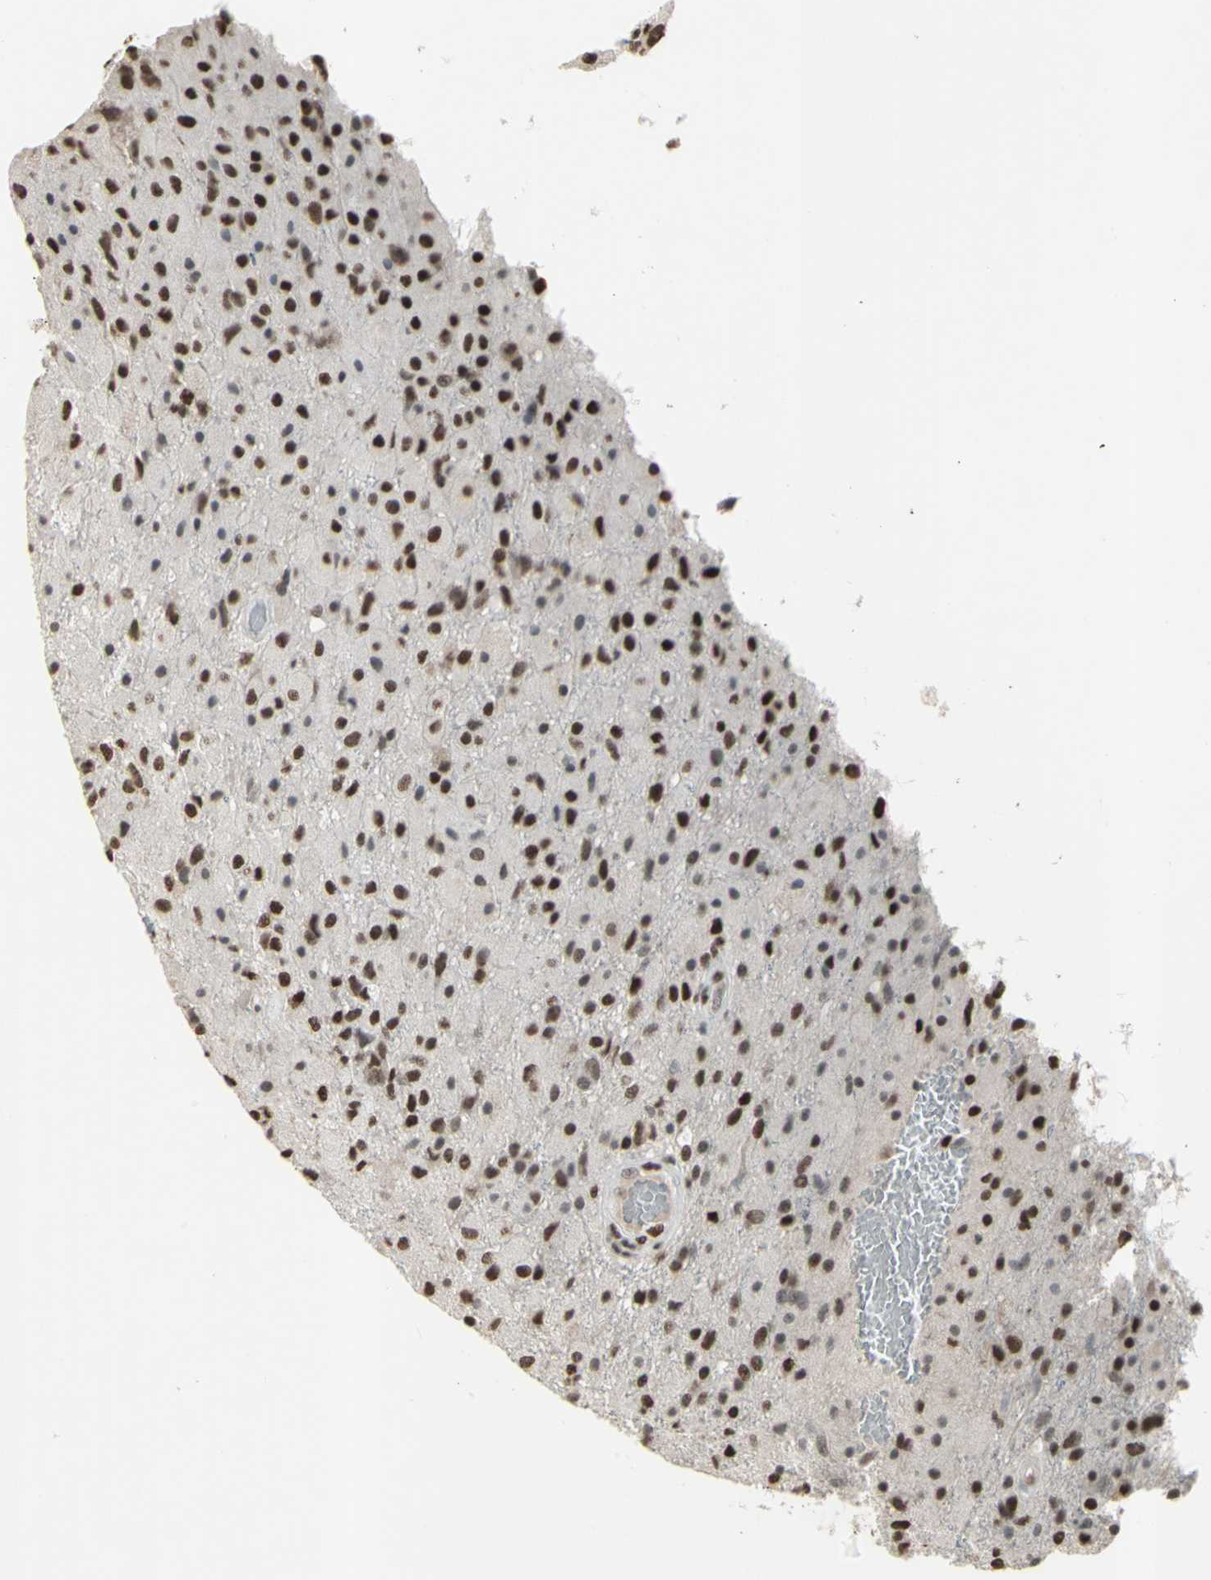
{"staining": {"intensity": "strong", "quantity": ">75%", "location": "nuclear"}, "tissue": "glioma", "cell_type": "Tumor cells", "image_type": "cancer", "snomed": [{"axis": "morphology", "description": "Normal tissue, NOS"}, {"axis": "morphology", "description": "Glioma, malignant, High grade"}, {"axis": "topography", "description": "Cerebral cortex"}], "caption": "Protein expression analysis of malignant high-grade glioma shows strong nuclear positivity in about >75% of tumor cells.", "gene": "TRIM28", "patient": {"sex": "male", "age": 77}}